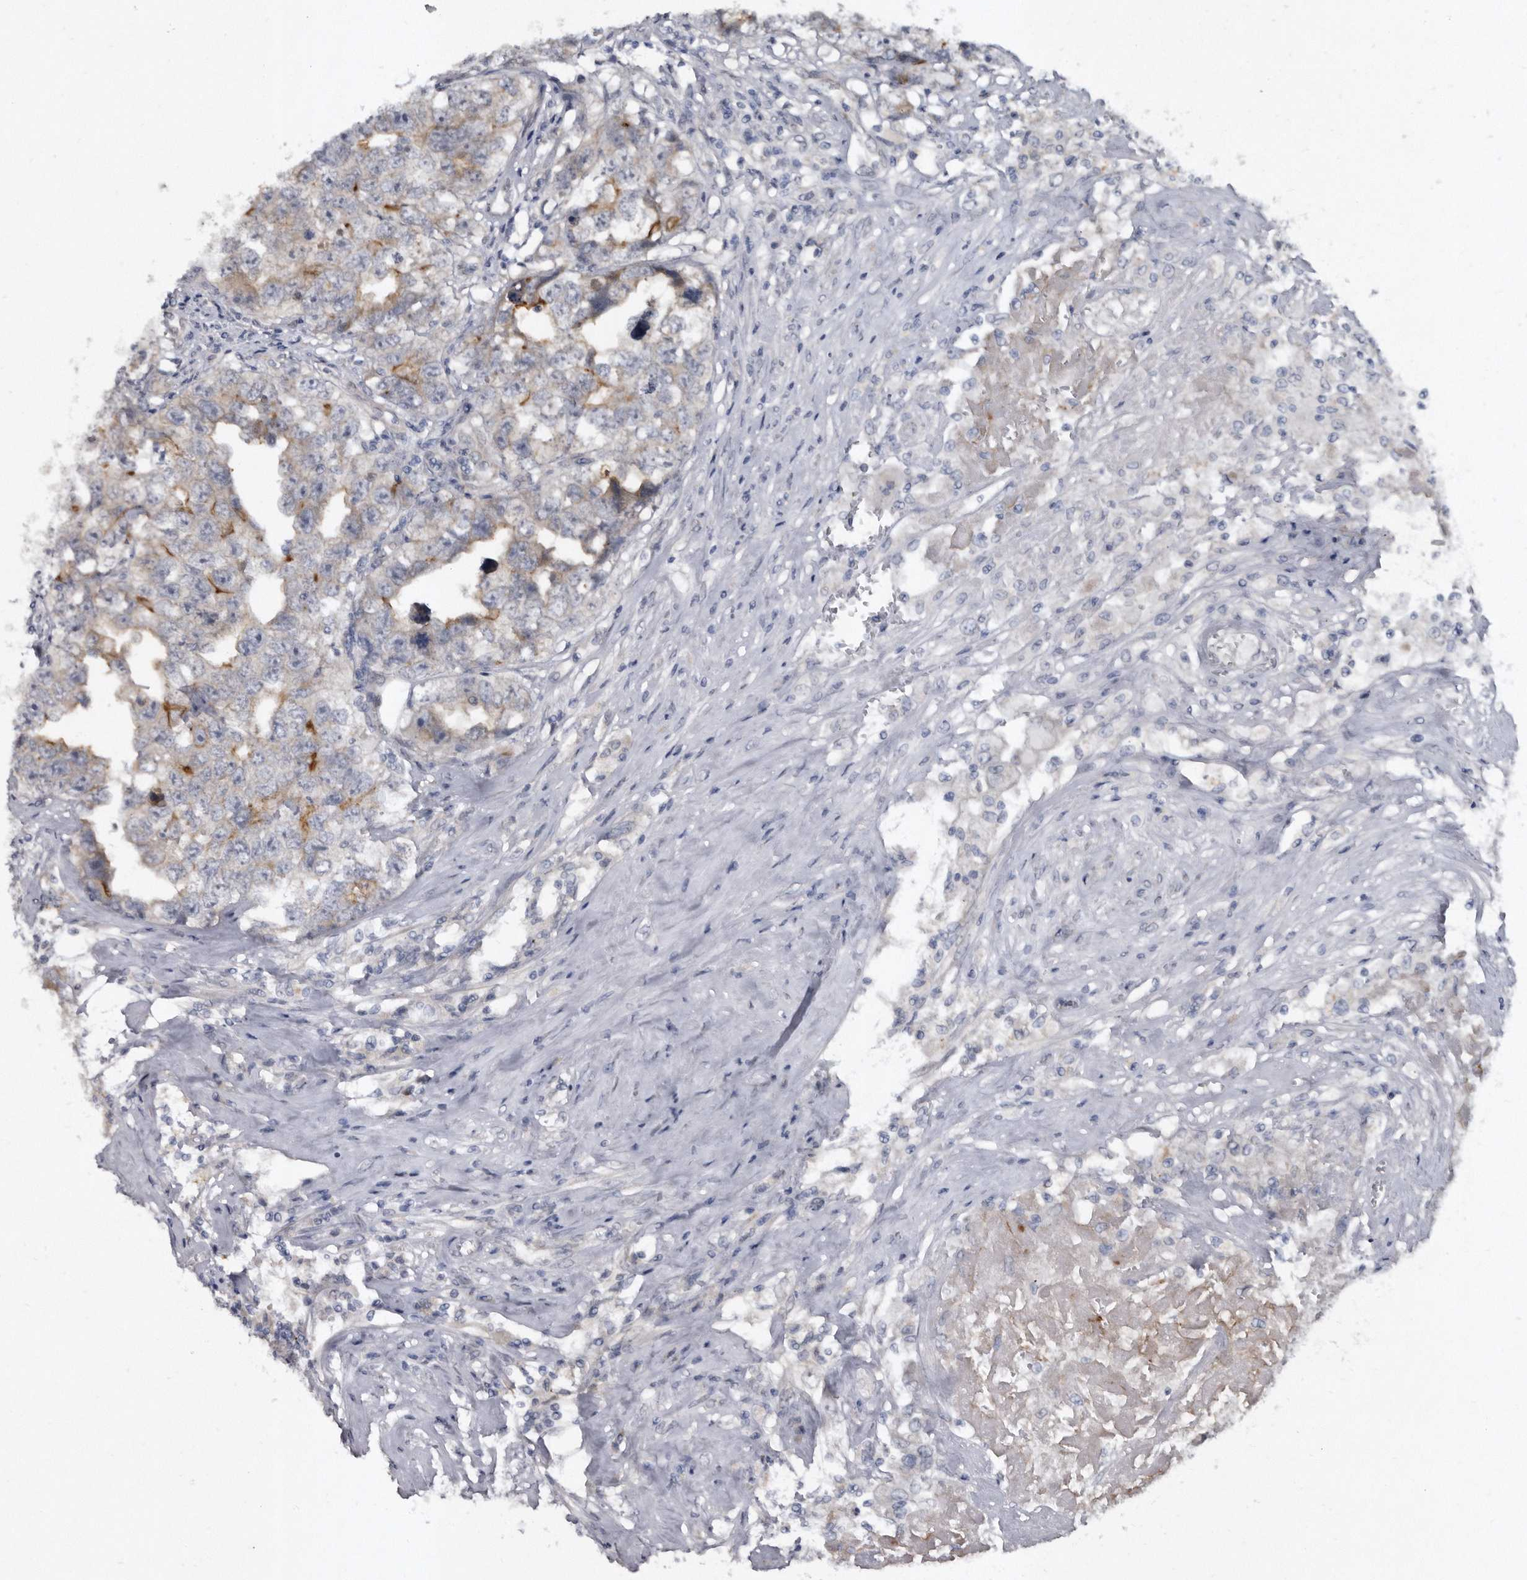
{"staining": {"intensity": "moderate", "quantity": "<25%", "location": "cytoplasmic/membranous"}, "tissue": "testis cancer", "cell_type": "Tumor cells", "image_type": "cancer", "snomed": [{"axis": "morphology", "description": "Seminoma, NOS"}, {"axis": "morphology", "description": "Carcinoma, Embryonal, NOS"}, {"axis": "topography", "description": "Testis"}], "caption": "Immunohistochemical staining of embryonal carcinoma (testis) demonstrates low levels of moderate cytoplasmic/membranous positivity in about <25% of tumor cells. Using DAB (3,3'-diaminobenzidine) (brown) and hematoxylin (blue) stains, captured at high magnification using brightfield microscopy.", "gene": "PROM1", "patient": {"sex": "male", "age": 43}}